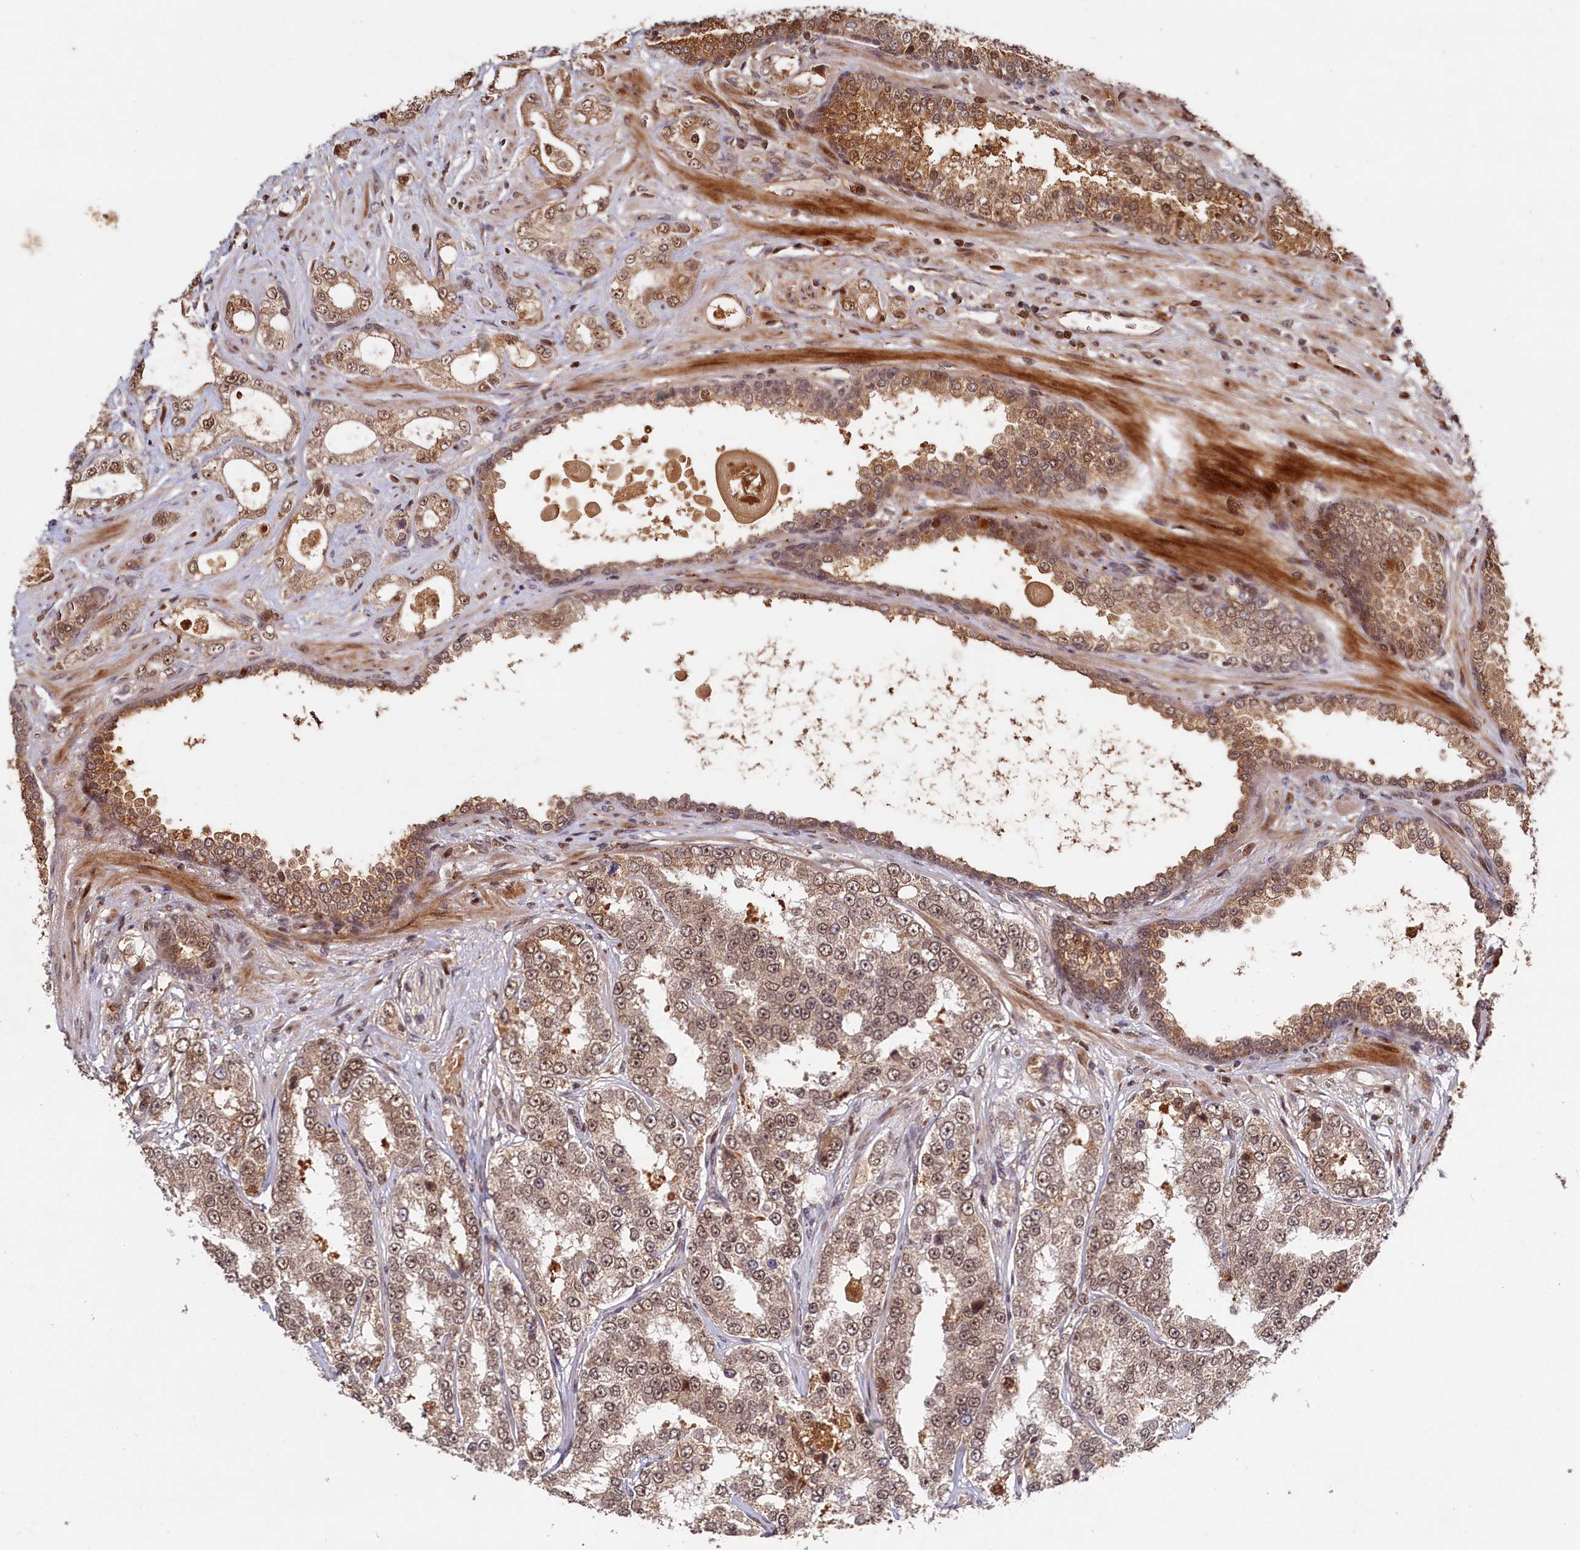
{"staining": {"intensity": "moderate", "quantity": ">75%", "location": "nuclear"}, "tissue": "prostate cancer", "cell_type": "Tumor cells", "image_type": "cancer", "snomed": [{"axis": "morphology", "description": "Normal tissue, NOS"}, {"axis": "morphology", "description": "Adenocarcinoma, High grade"}, {"axis": "topography", "description": "Prostate"}], "caption": "A medium amount of moderate nuclear positivity is seen in approximately >75% of tumor cells in prostate cancer tissue. The staining was performed using DAB (3,3'-diaminobenzidine) to visualize the protein expression in brown, while the nuclei were stained in blue with hematoxylin (Magnification: 20x).", "gene": "TRAPPC4", "patient": {"sex": "male", "age": 83}}